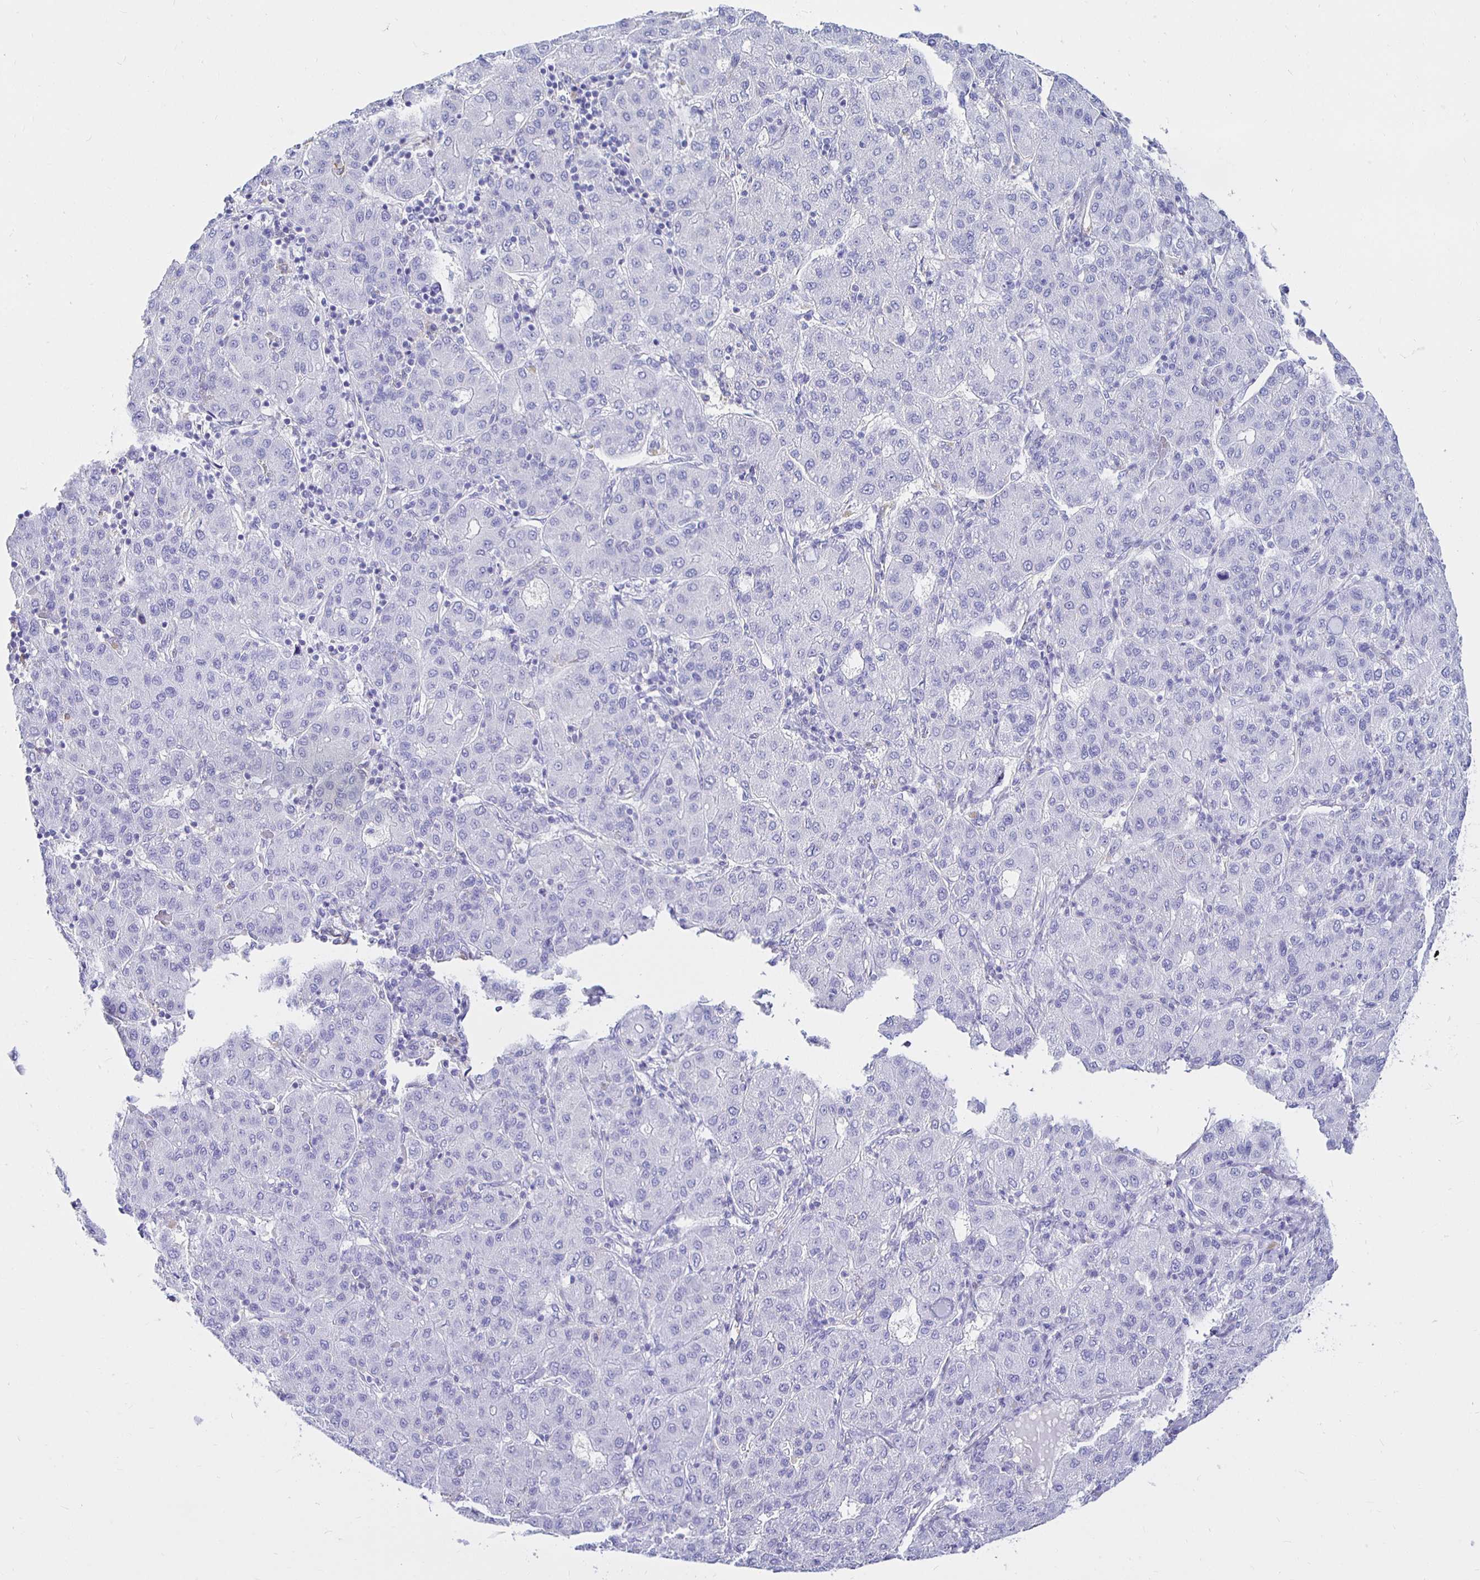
{"staining": {"intensity": "negative", "quantity": "none", "location": "none"}, "tissue": "liver cancer", "cell_type": "Tumor cells", "image_type": "cancer", "snomed": [{"axis": "morphology", "description": "Carcinoma, Hepatocellular, NOS"}, {"axis": "topography", "description": "Liver"}], "caption": "There is no significant staining in tumor cells of hepatocellular carcinoma (liver).", "gene": "UMOD", "patient": {"sex": "male", "age": 65}}